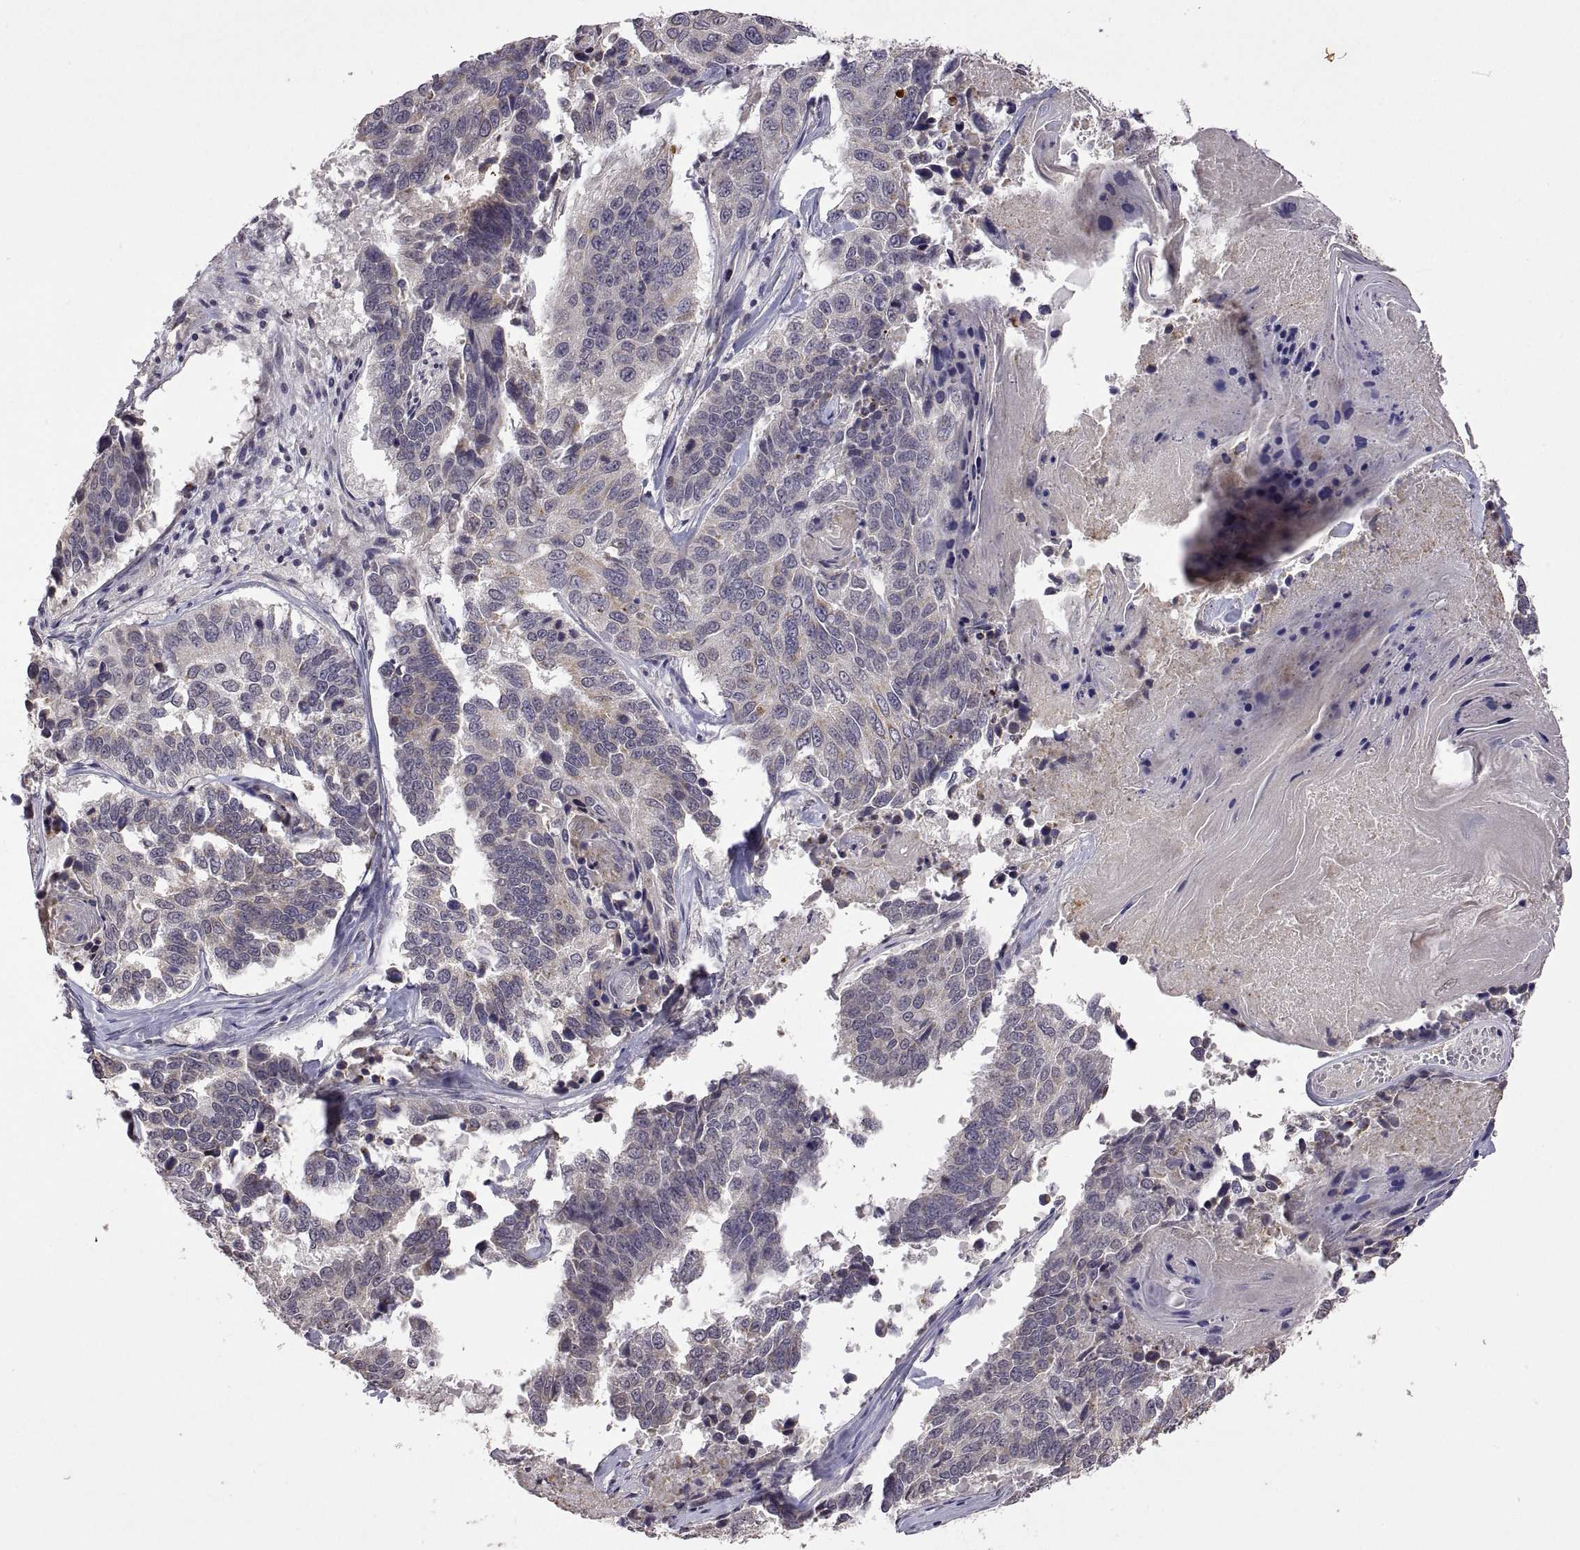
{"staining": {"intensity": "weak", "quantity": "<25%", "location": "cytoplasmic/membranous"}, "tissue": "lung cancer", "cell_type": "Tumor cells", "image_type": "cancer", "snomed": [{"axis": "morphology", "description": "Squamous cell carcinoma, NOS"}, {"axis": "topography", "description": "Lung"}], "caption": "IHC micrograph of neoplastic tissue: lung cancer (squamous cell carcinoma) stained with DAB (3,3'-diaminobenzidine) displays no significant protein staining in tumor cells.", "gene": "LAMA1", "patient": {"sex": "male", "age": 73}}